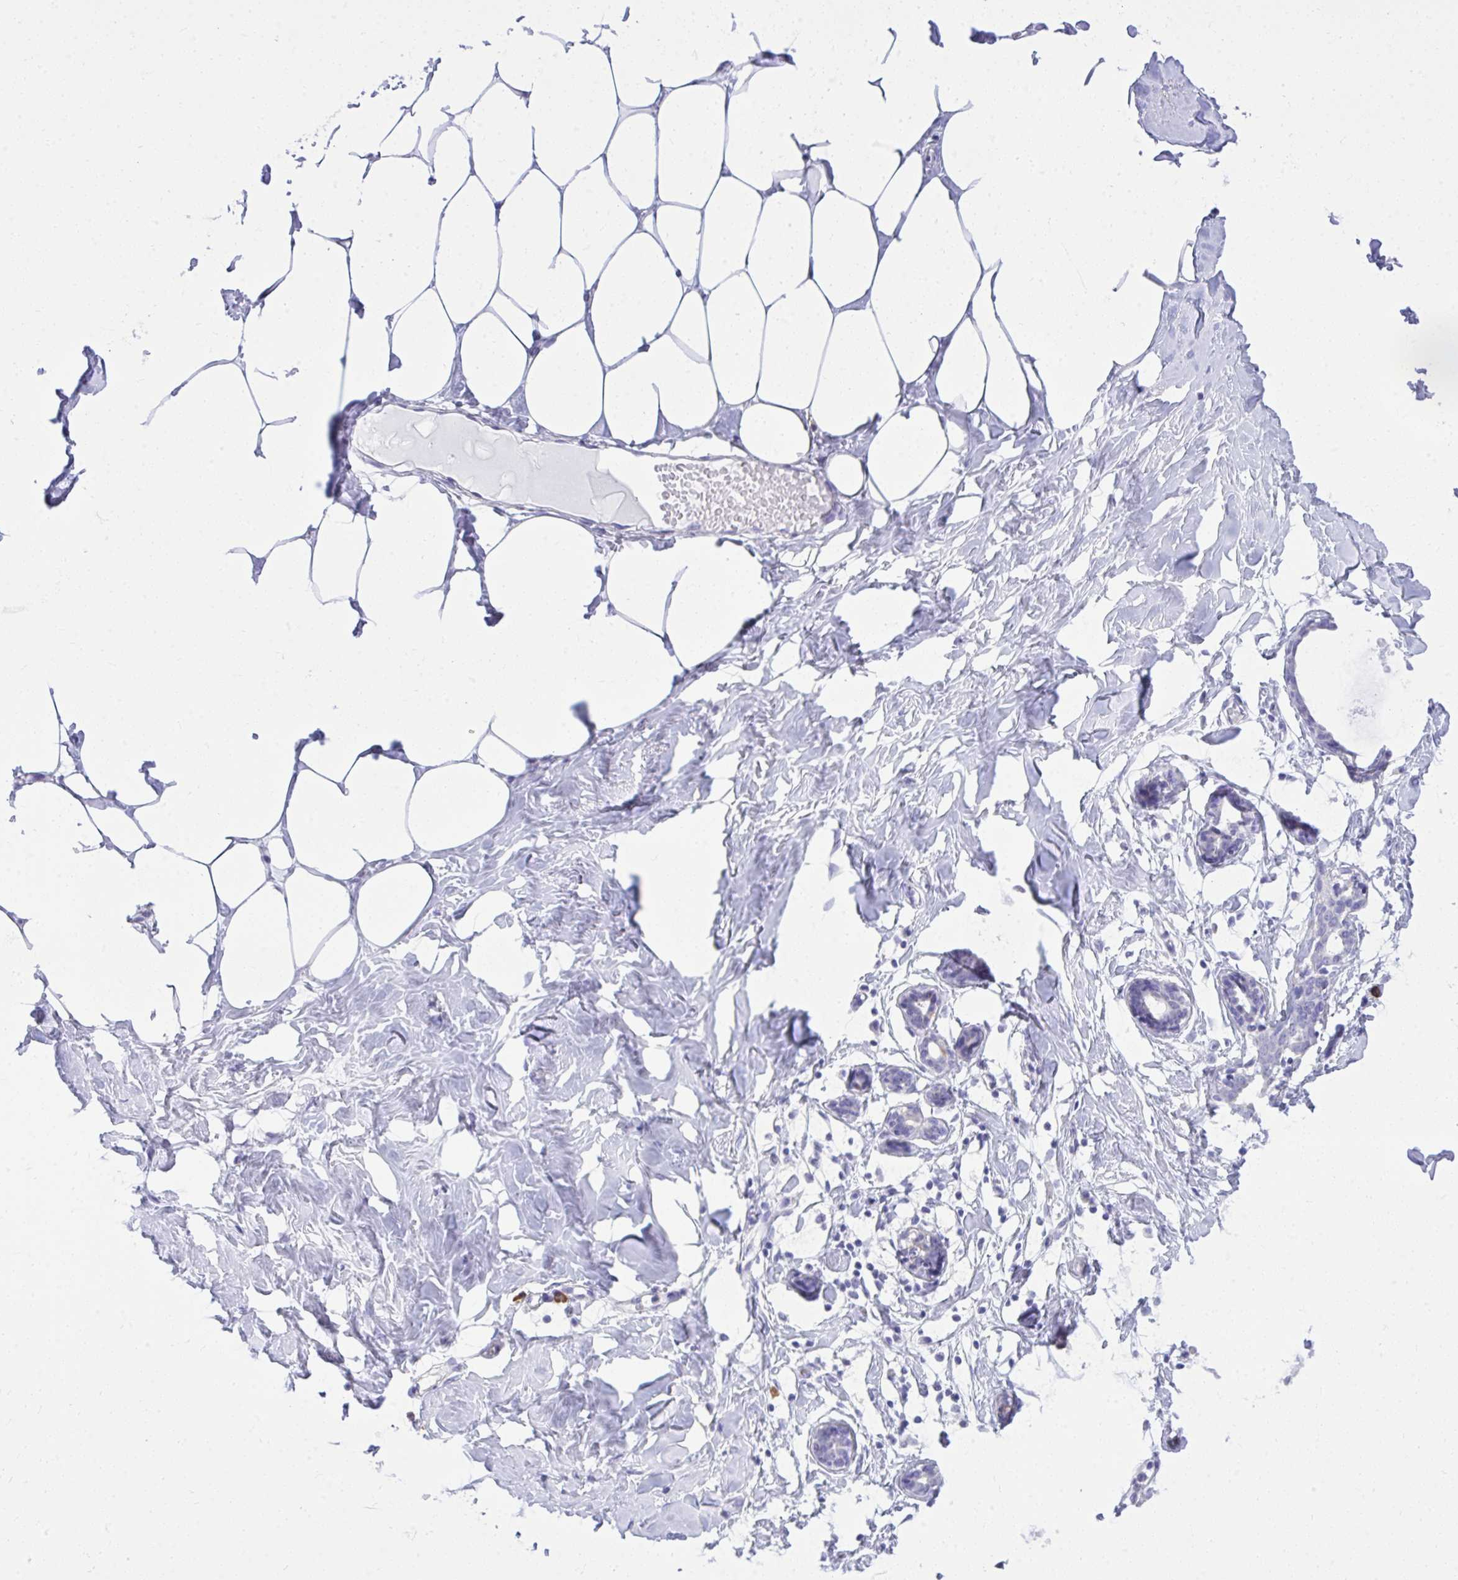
{"staining": {"intensity": "negative", "quantity": "none", "location": "none"}, "tissue": "breast", "cell_type": "Adipocytes", "image_type": "normal", "snomed": [{"axis": "morphology", "description": "Normal tissue, NOS"}, {"axis": "topography", "description": "Breast"}], "caption": "The immunohistochemistry micrograph has no significant staining in adipocytes of breast. (DAB immunohistochemistry, high magnification).", "gene": "PSD", "patient": {"sex": "female", "age": 27}}